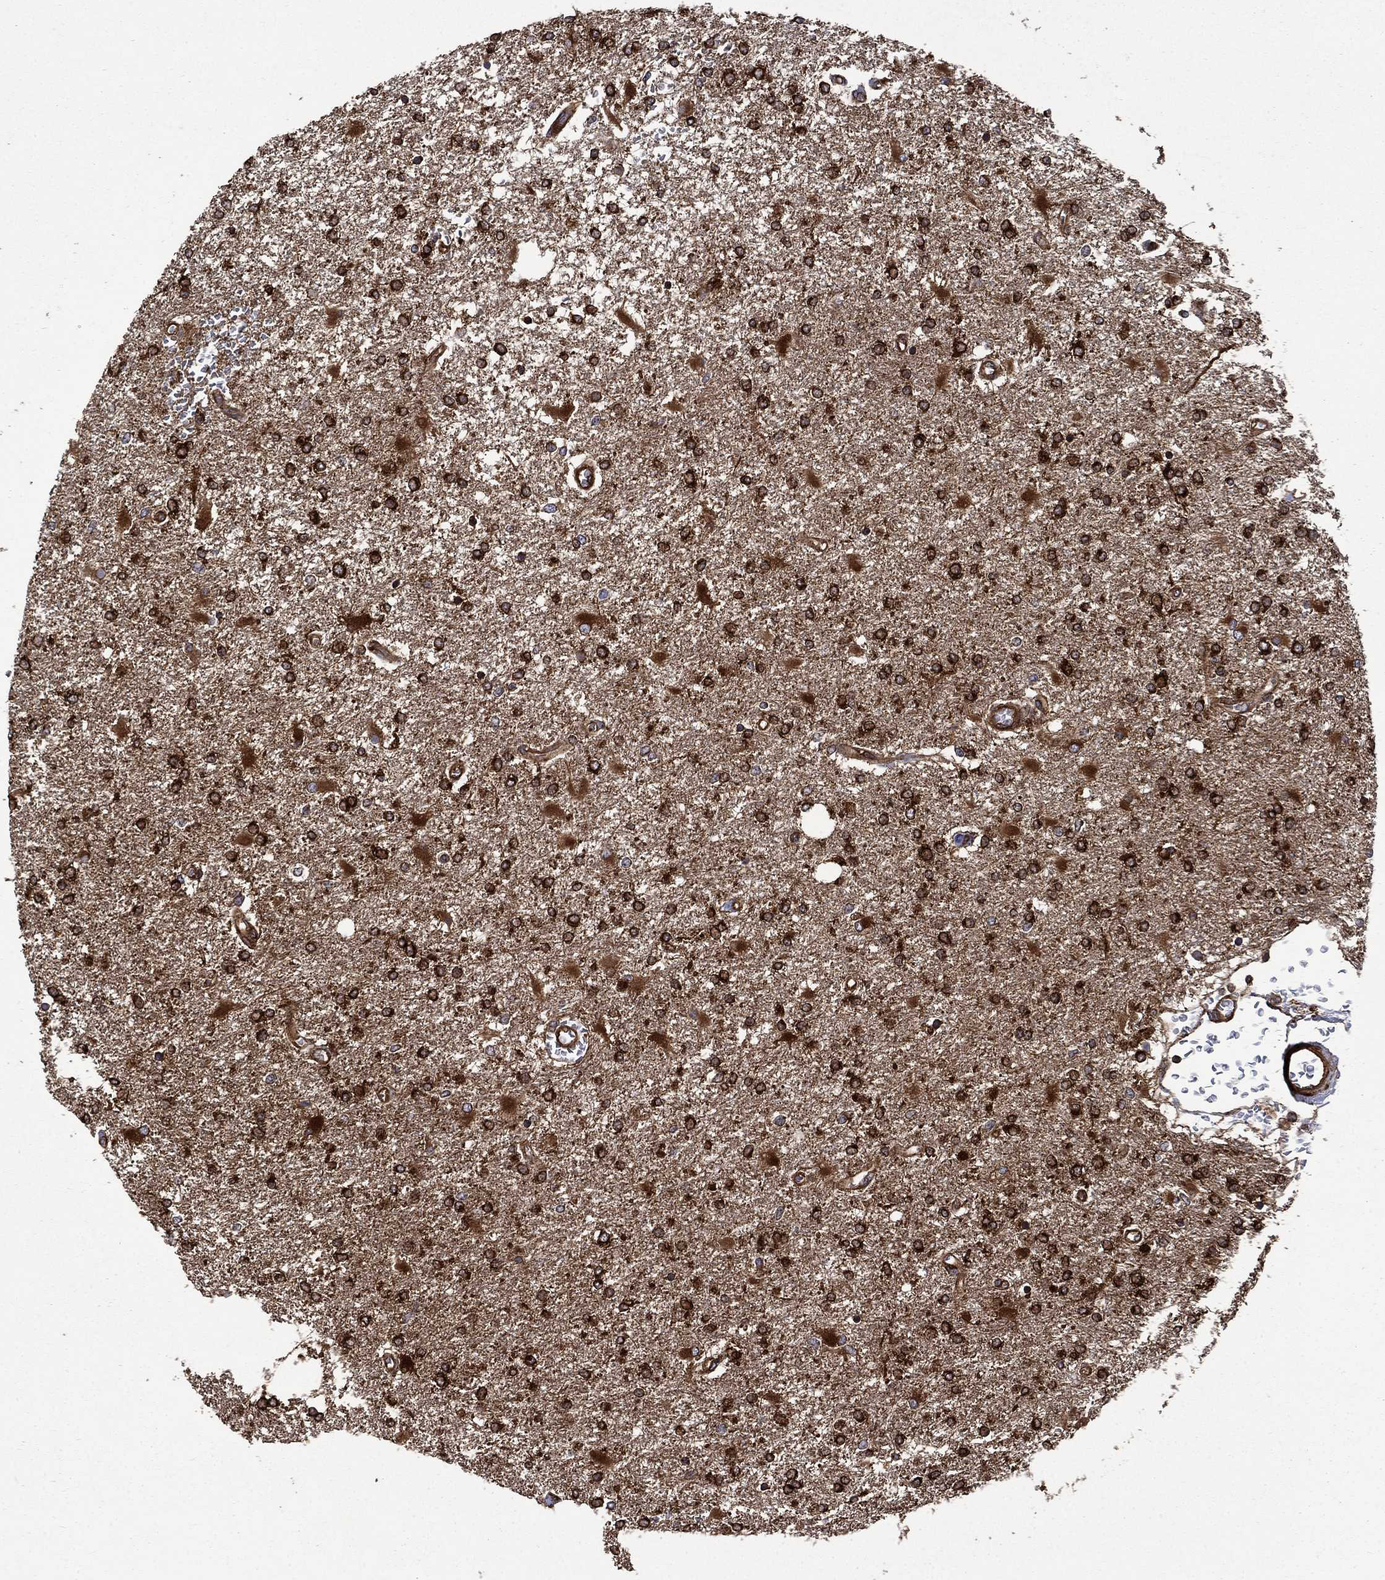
{"staining": {"intensity": "strong", "quantity": ">75%", "location": "cytoplasmic/membranous"}, "tissue": "glioma", "cell_type": "Tumor cells", "image_type": "cancer", "snomed": [{"axis": "morphology", "description": "Glioma, malignant, High grade"}, {"axis": "topography", "description": "Cerebral cortex"}], "caption": "A histopathology image showing strong cytoplasmic/membranous staining in about >75% of tumor cells in glioma, as visualized by brown immunohistochemical staining.", "gene": "CUTC", "patient": {"sex": "male", "age": 79}}